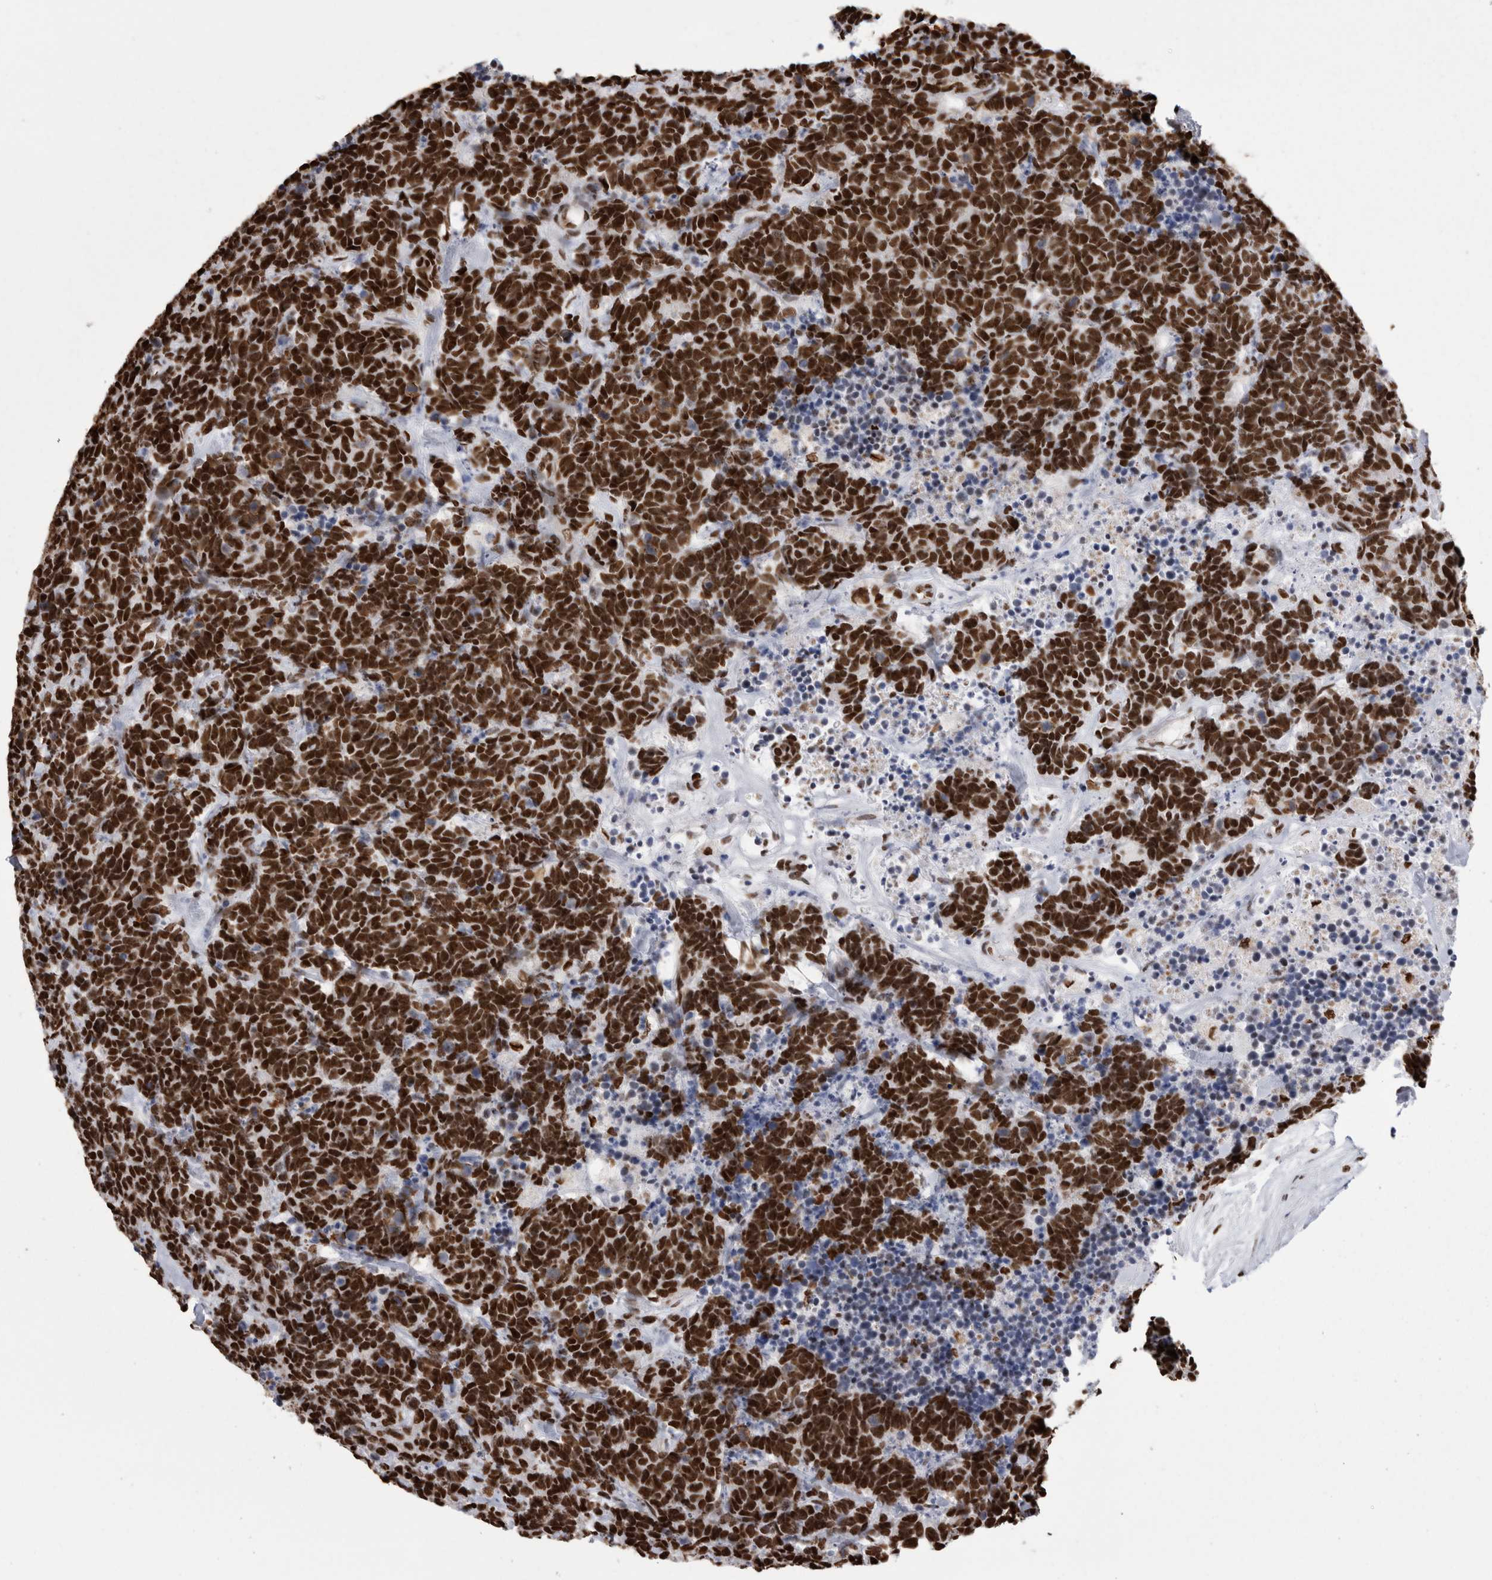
{"staining": {"intensity": "strong", "quantity": ">75%", "location": "nuclear"}, "tissue": "carcinoid", "cell_type": "Tumor cells", "image_type": "cancer", "snomed": [{"axis": "morphology", "description": "Carcinoma, NOS"}, {"axis": "morphology", "description": "Carcinoid, malignant, NOS"}, {"axis": "topography", "description": "Urinary bladder"}], "caption": "Malignant carcinoid stained with a protein marker demonstrates strong staining in tumor cells.", "gene": "HNRNPM", "patient": {"sex": "male", "age": 57}}